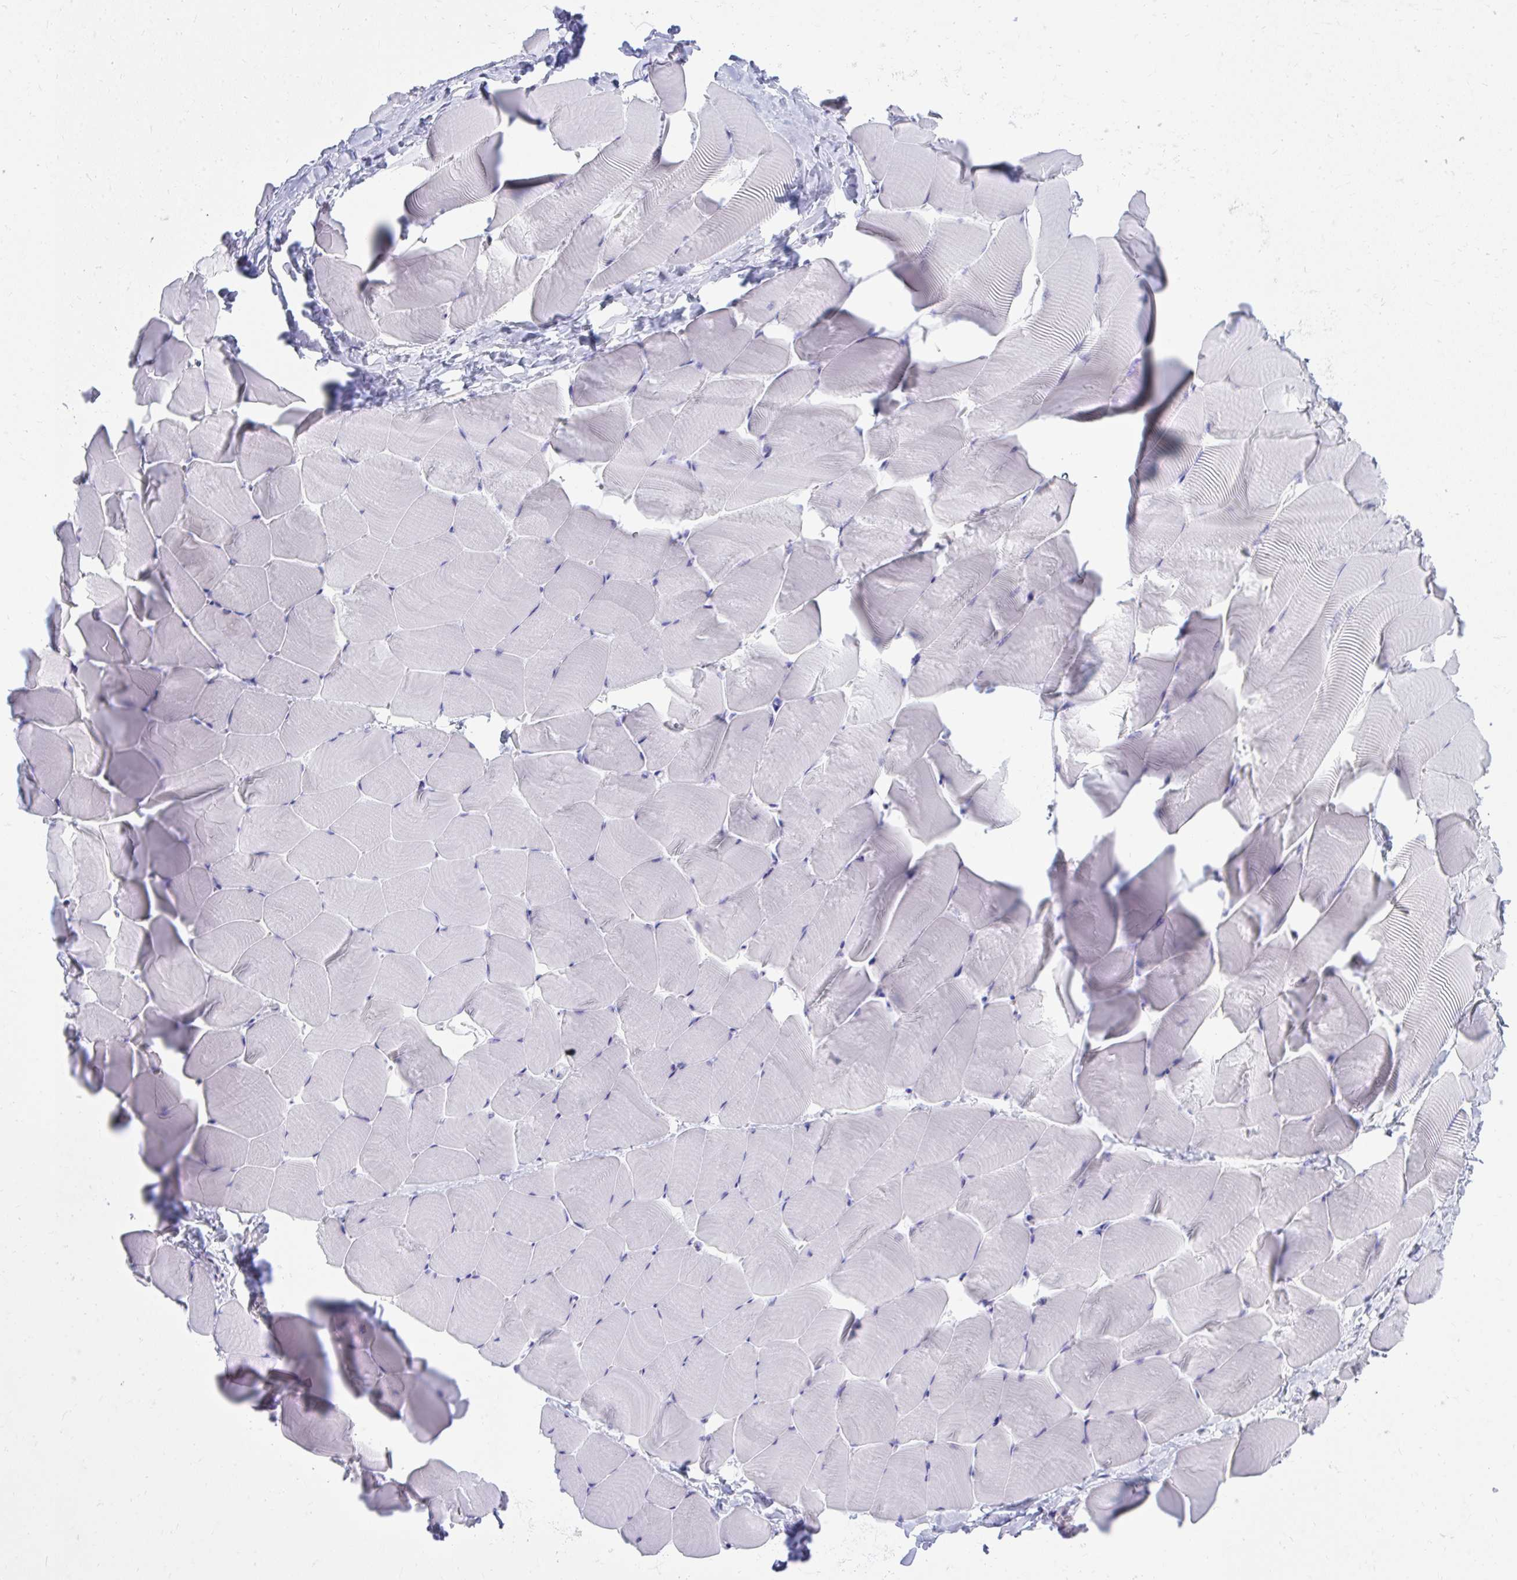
{"staining": {"intensity": "negative", "quantity": "none", "location": "none"}, "tissue": "skeletal muscle", "cell_type": "Myocytes", "image_type": "normal", "snomed": [{"axis": "morphology", "description": "Normal tissue, NOS"}, {"axis": "topography", "description": "Skeletal muscle"}], "caption": "Immunohistochemical staining of unremarkable human skeletal muscle displays no significant expression in myocytes. The staining is performed using DAB (3,3'-diaminobenzidine) brown chromogen with nuclei counter-stained in using hematoxylin.", "gene": "LRRC36", "patient": {"sex": "male", "age": 25}}